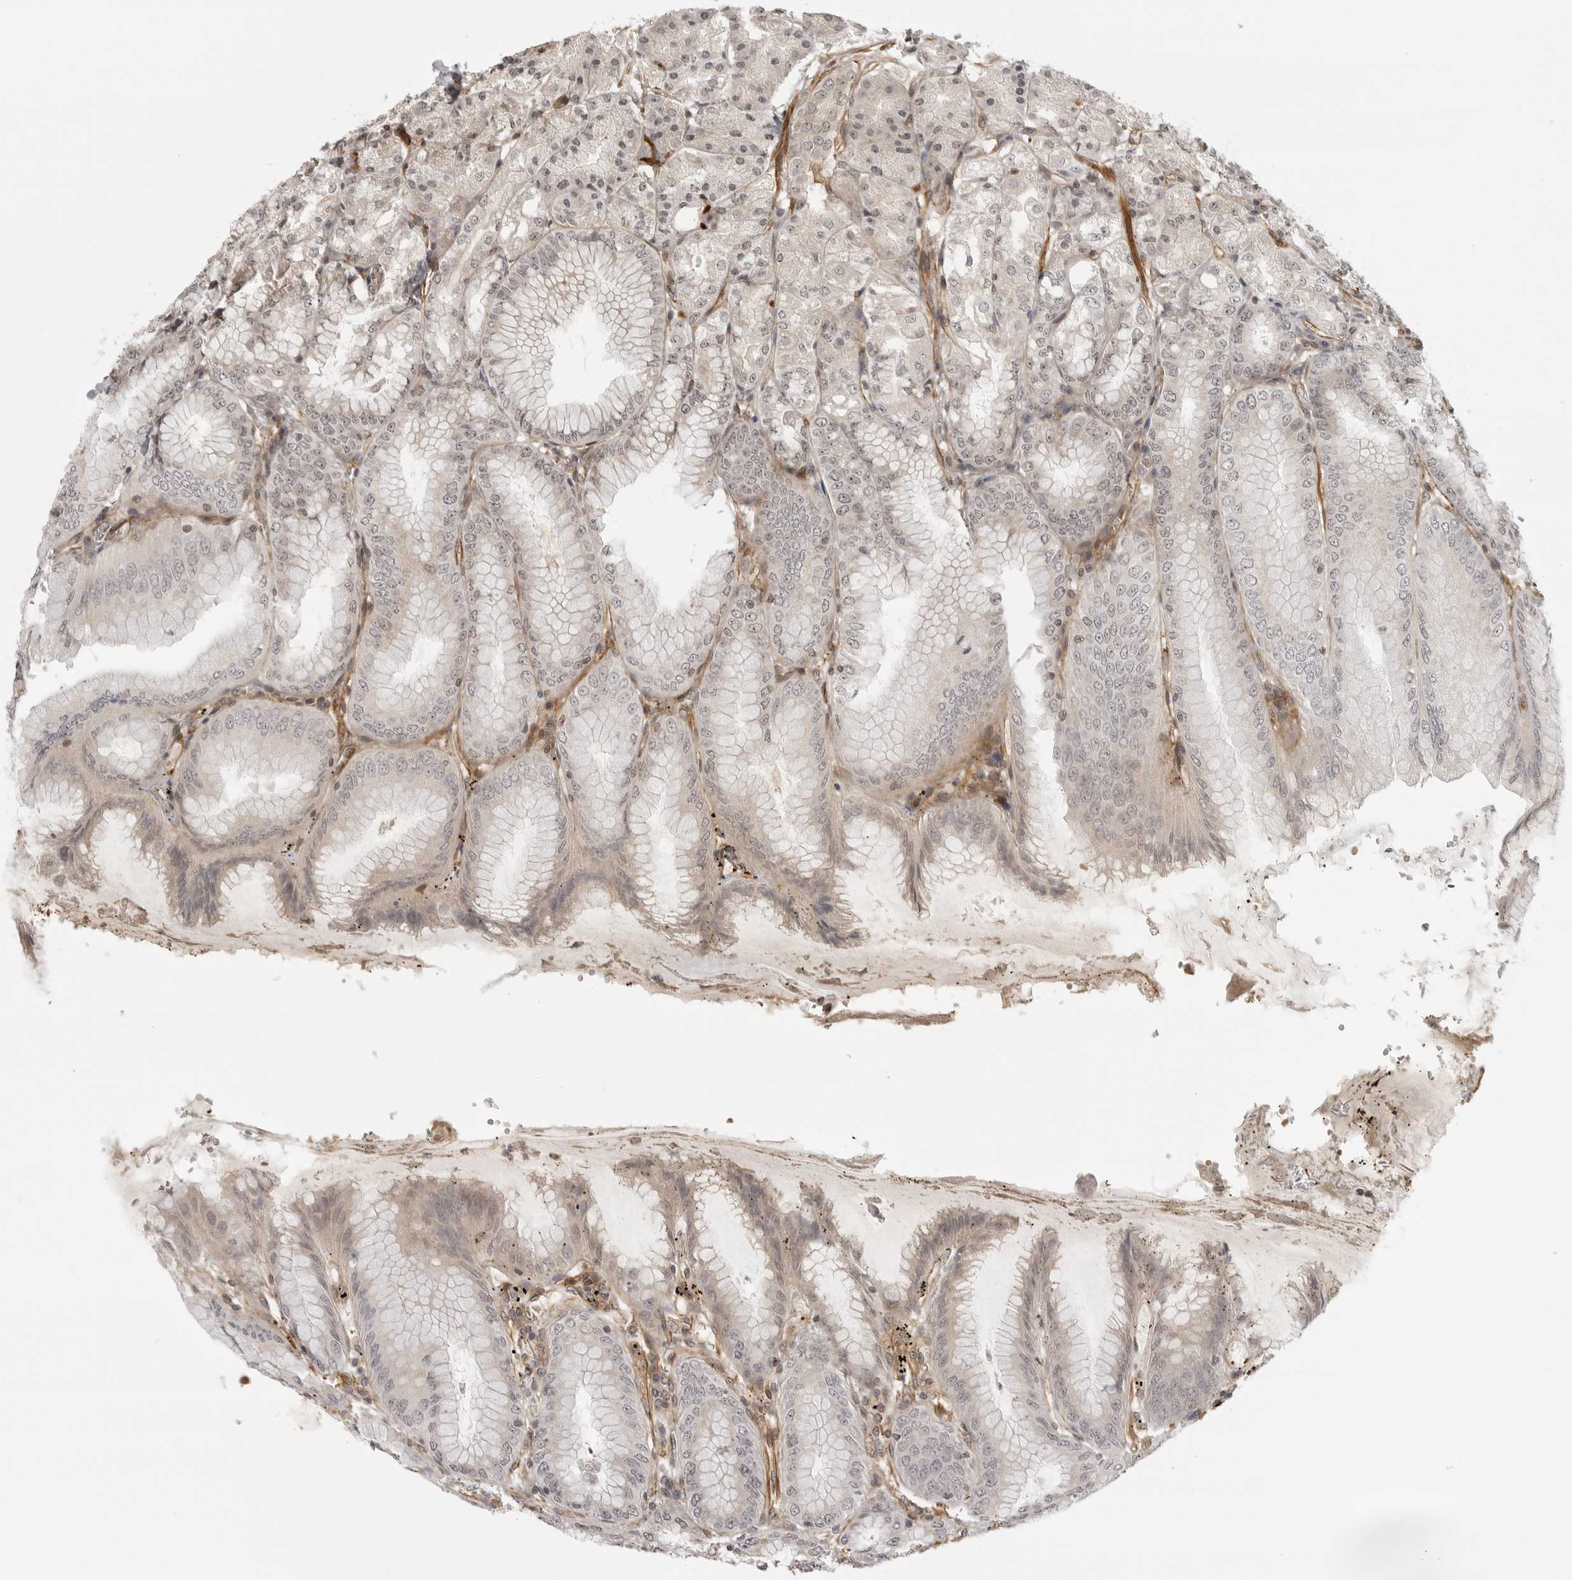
{"staining": {"intensity": "weak", "quantity": "25%-75%", "location": "cytoplasmic/membranous,nuclear"}, "tissue": "stomach", "cell_type": "Glandular cells", "image_type": "normal", "snomed": [{"axis": "morphology", "description": "Normal tissue, NOS"}, {"axis": "topography", "description": "Stomach, lower"}], "caption": "DAB (3,3'-diaminobenzidine) immunohistochemical staining of unremarkable human stomach reveals weak cytoplasmic/membranous,nuclear protein expression in approximately 25%-75% of glandular cells. The protein is stained brown, and the nuclei are stained in blue (DAB (3,3'-diaminobenzidine) IHC with brightfield microscopy, high magnification).", "gene": "TUT4", "patient": {"sex": "male", "age": 71}}